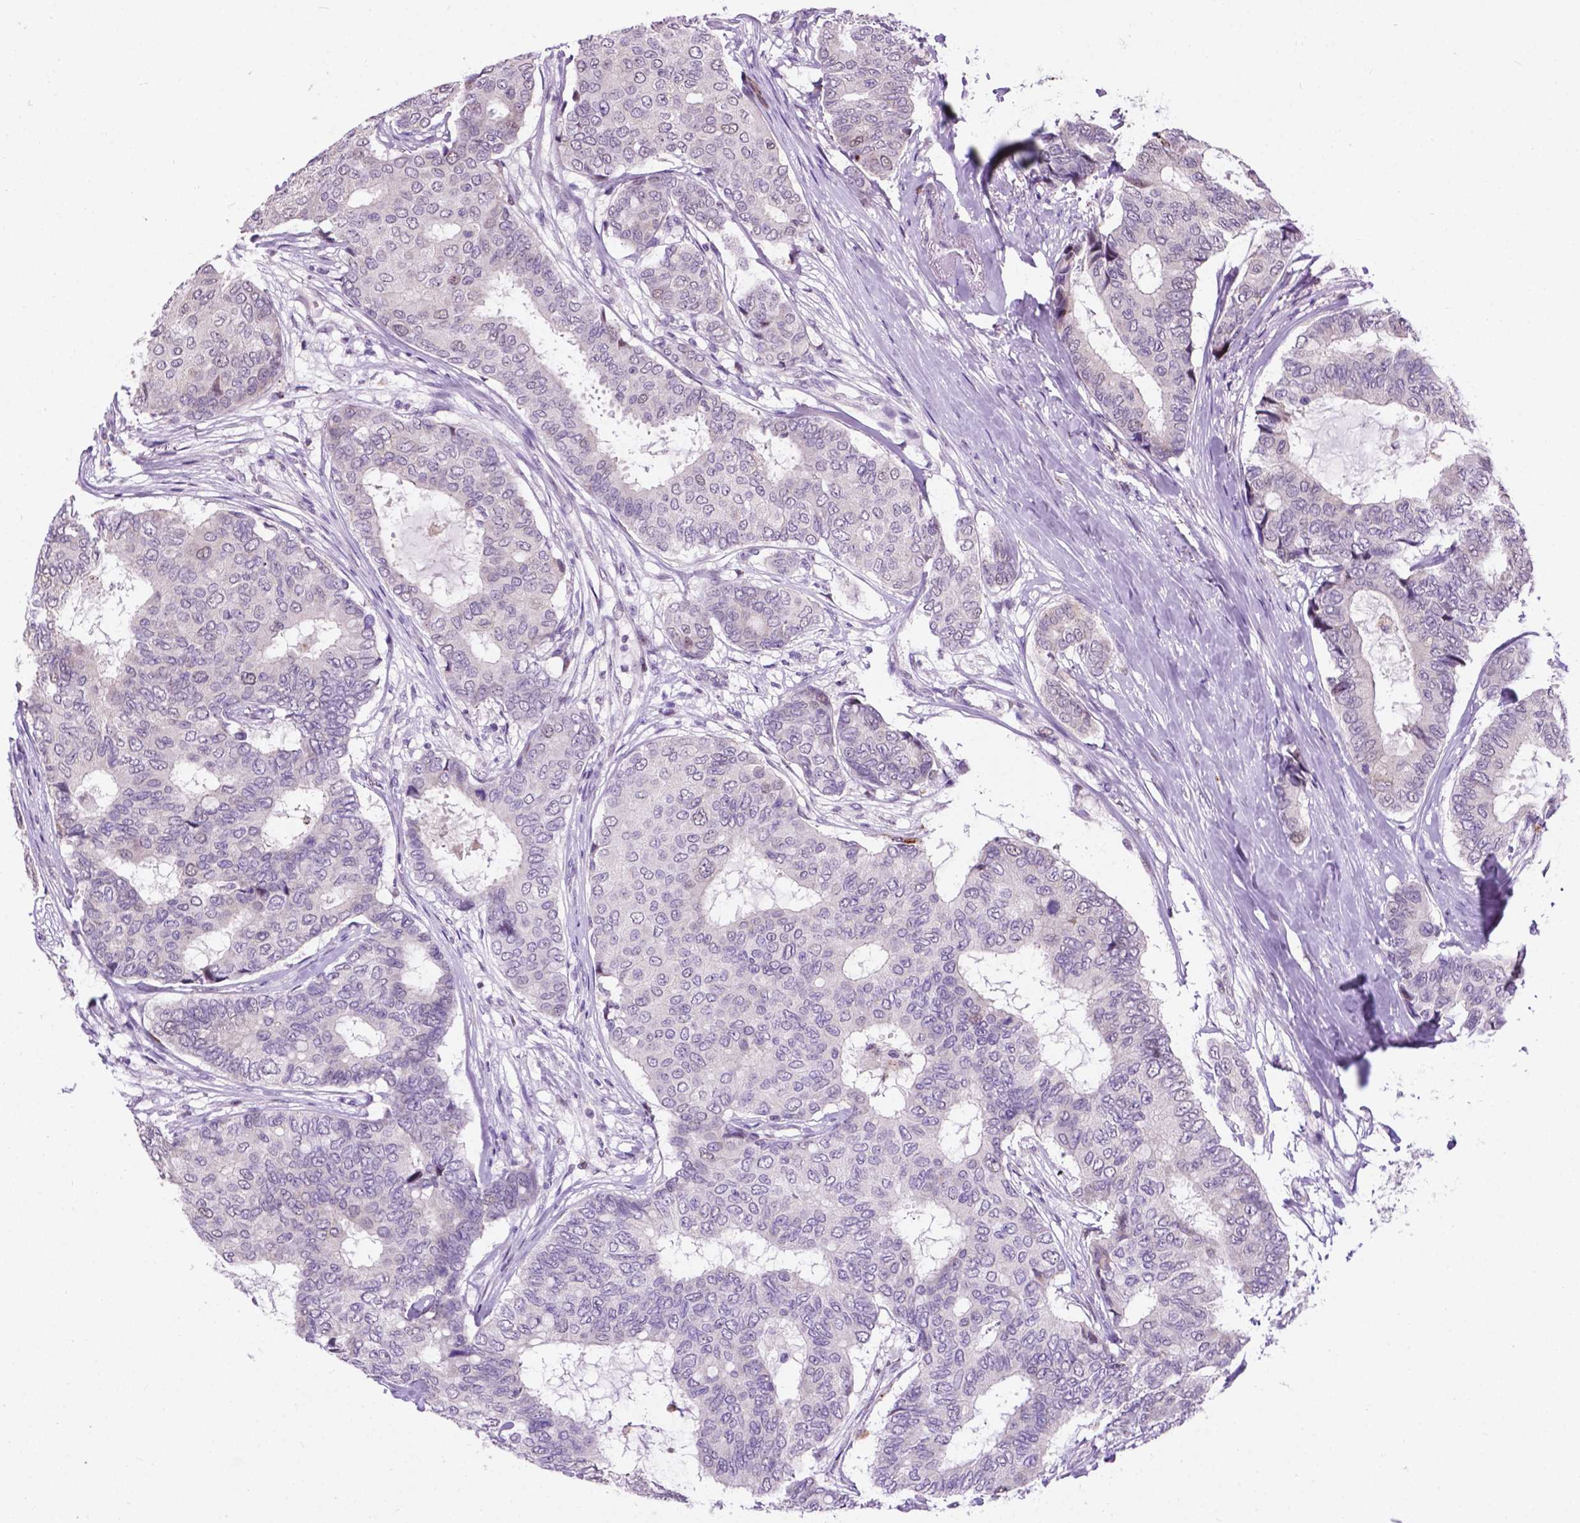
{"staining": {"intensity": "weak", "quantity": "<25%", "location": "nuclear"}, "tissue": "breast cancer", "cell_type": "Tumor cells", "image_type": "cancer", "snomed": [{"axis": "morphology", "description": "Duct carcinoma"}, {"axis": "topography", "description": "Breast"}], "caption": "The IHC micrograph has no significant staining in tumor cells of breast infiltrating ductal carcinoma tissue.", "gene": "SMAD3", "patient": {"sex": "female", "age": 75}}